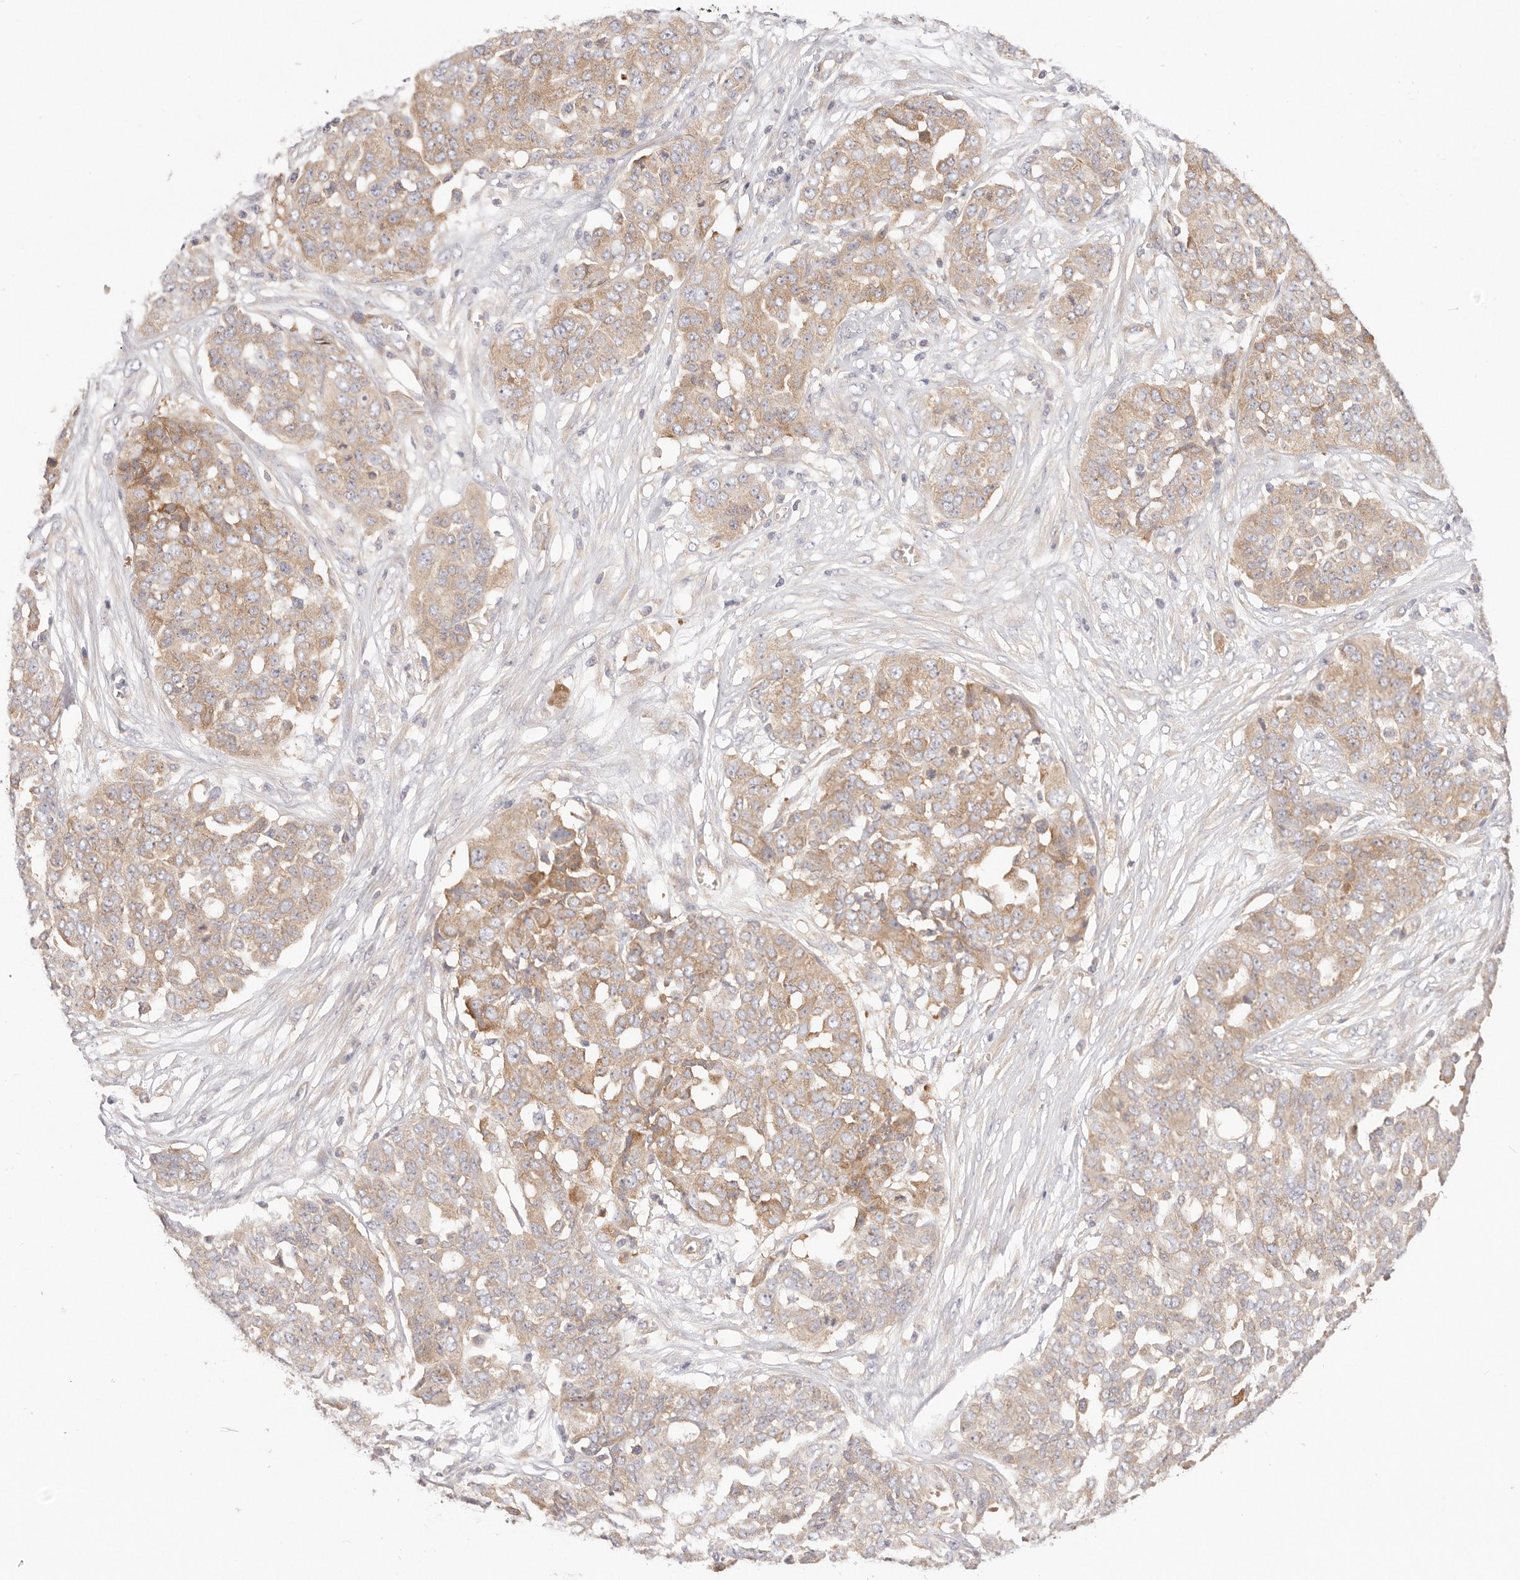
{"staining": {"intensity": "moderate", "quantity": ">75%", "location": "cytoplasmic/membranous"}, "tissue": "ovarian cancer", "cell_type": "Tumor cells", "image_type": "cancer", "snomed": [{"axis": "morphology", "description": "Cystadenocarcinoma, serous, NOS"}, {"axis": "topography", "description": "Soft tissue"}, {"axis": "topography", "description": "Ovary"}], "caption": "This micrograph reveals IHC staining of serous cystadenocarcinoma (ovarian), with medium moderate cytoplasmic/membranous positivity in approximately >75% of tumor cells.", "gene": "KCMF1", "patient": {"sex": "female", "age": 57}}